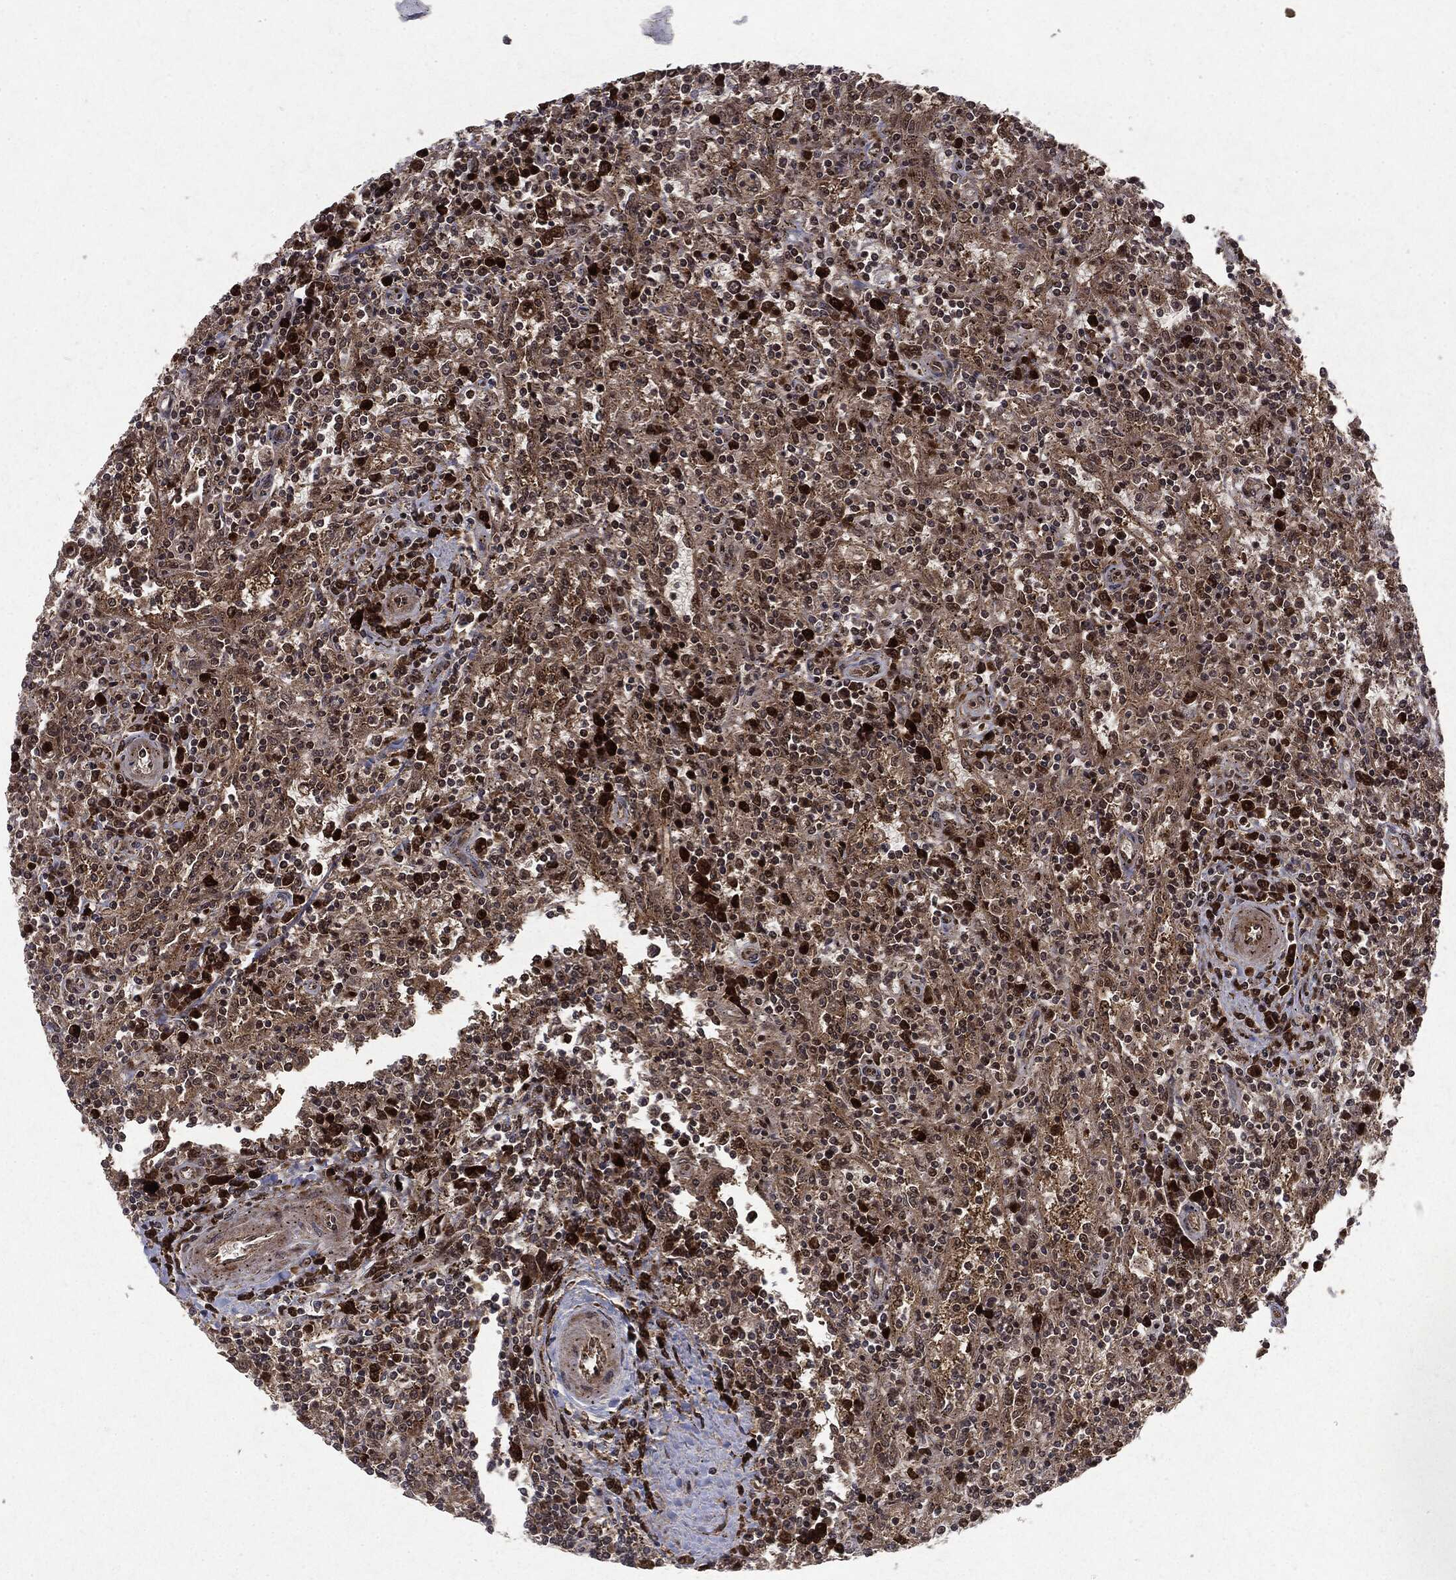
{"staining": {"intensity": "moderate", "quantity": ">75%", "location": "cytoplasmic/membranous"}, "tissue": "lymphoma", "cell_type": "Tumor cells", "image_type": "cancer", "snomed": [{"axis": "morphology", "description": "Malignant lymphoma, non-Hodgkin's type, Low grade"}, {"axis": "topography", "description": "Spleen"}], "caption": "High-magnification brightfield microscopy of malignant lymphoma, non-Hodgkin's type (low-grade) stained with DAB (brown) and counterstained with hematoxylin (blue). tumor cells exhibit moderate cytoplasmic/membranous expression is present in about>75% of cells. (DAB (3,3'-diaminobenzidine) = brown stain, brightfield microscopy at high magnification).", "gene": "OTUB1", "patient": {"sex": "male", "age": 62}}